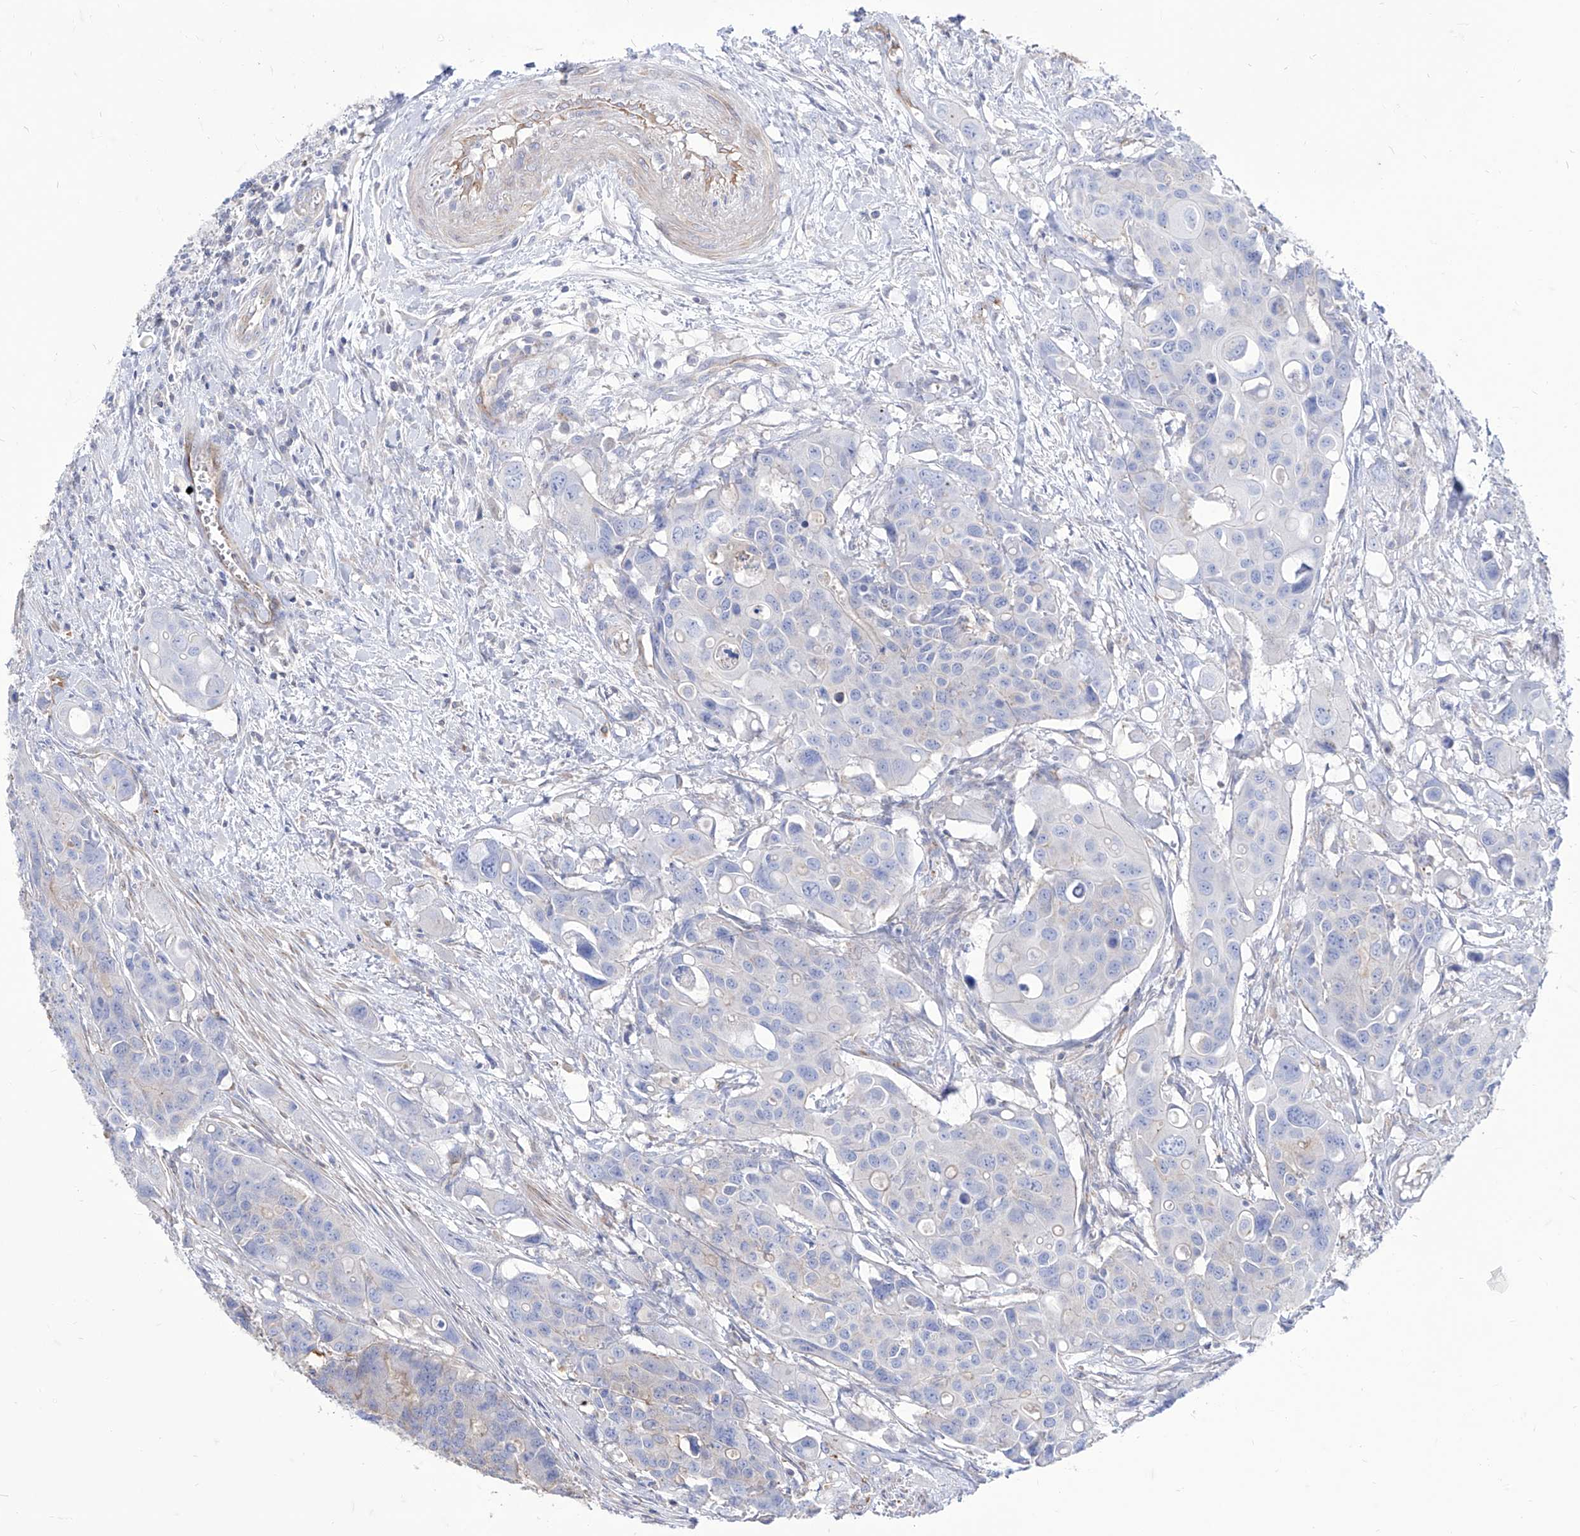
{"staining": {"intensity": "negative", "quantity": "none", "location": "none"}, "tissue": "colorectal cancer", "cell_type": "Tumor cells", "image_type": "cancer", "snomed": [{"axis": "morphology", "description": "Adenocarcinoma, NOS"}, {"axis": "topography", "description": "Colon"}], "caption": "A micrograph of human adenocarcinoma (colorectal) is negative for staining in tumor cells. (DAB (3,3'-diaminobenzidine) IHC visualized using brightfield microscopy, high magnification).", "gene": "C1orf74", "patient": {"sex": "male", "age": 77}}